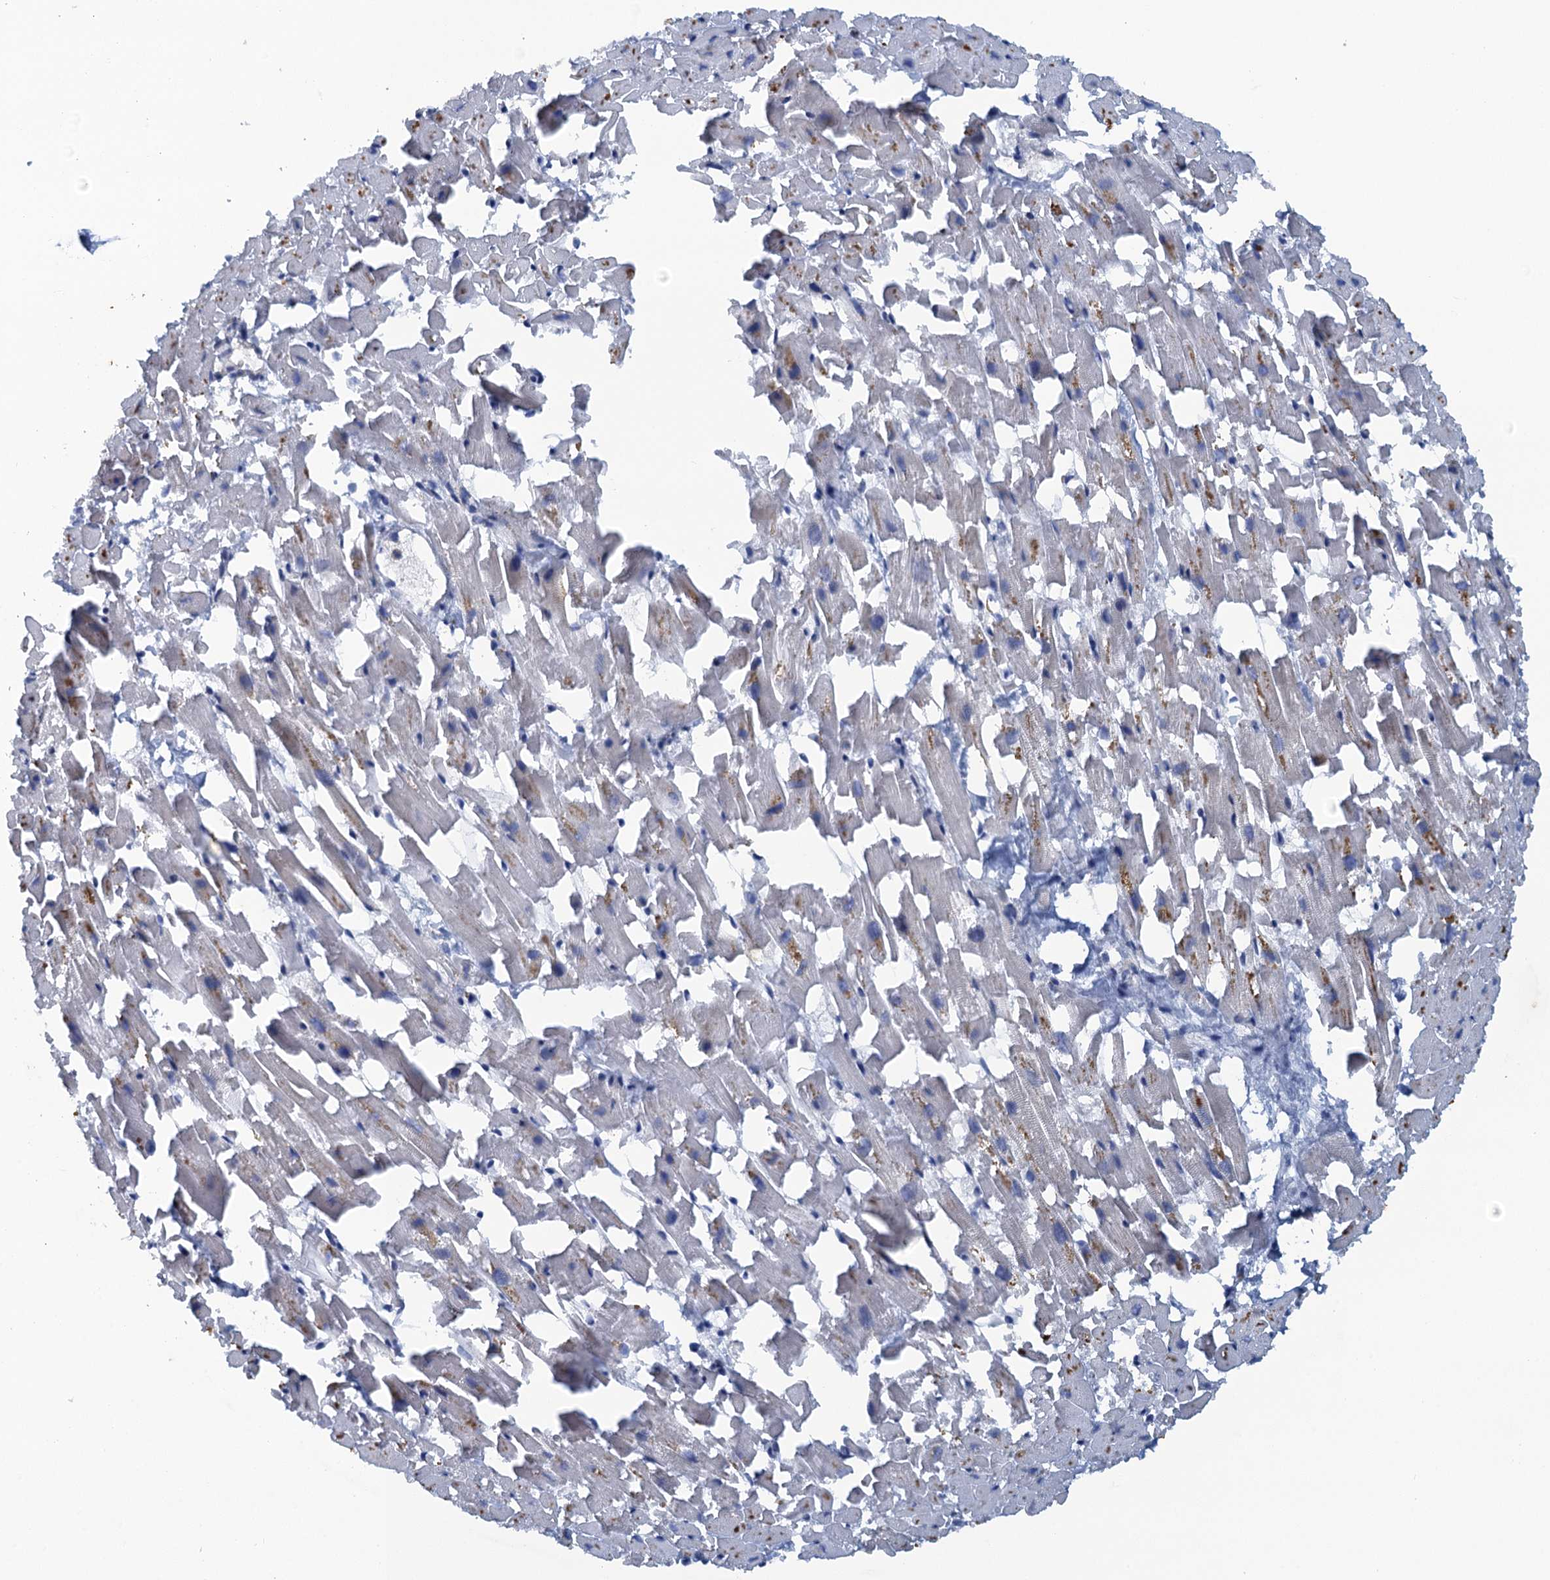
{"staining": {"intensity": "negative", "quantity": "none", "location": "none"}, "tissue": "heart muscle", "cell_type": "Cardiomyocytes", "image_type": "normal", "snomed": [{"axis": "morphology", "description": "Normal tissue, NOS"}, {"axis": "topography", "description": "Heart"}], "caption": "Heart muscle stained for a protein using immunohistochemistry reveals no positivity cardiomyocytes.", "gene": "MYO16", "patient": {"sex": "female", "age": 64}}